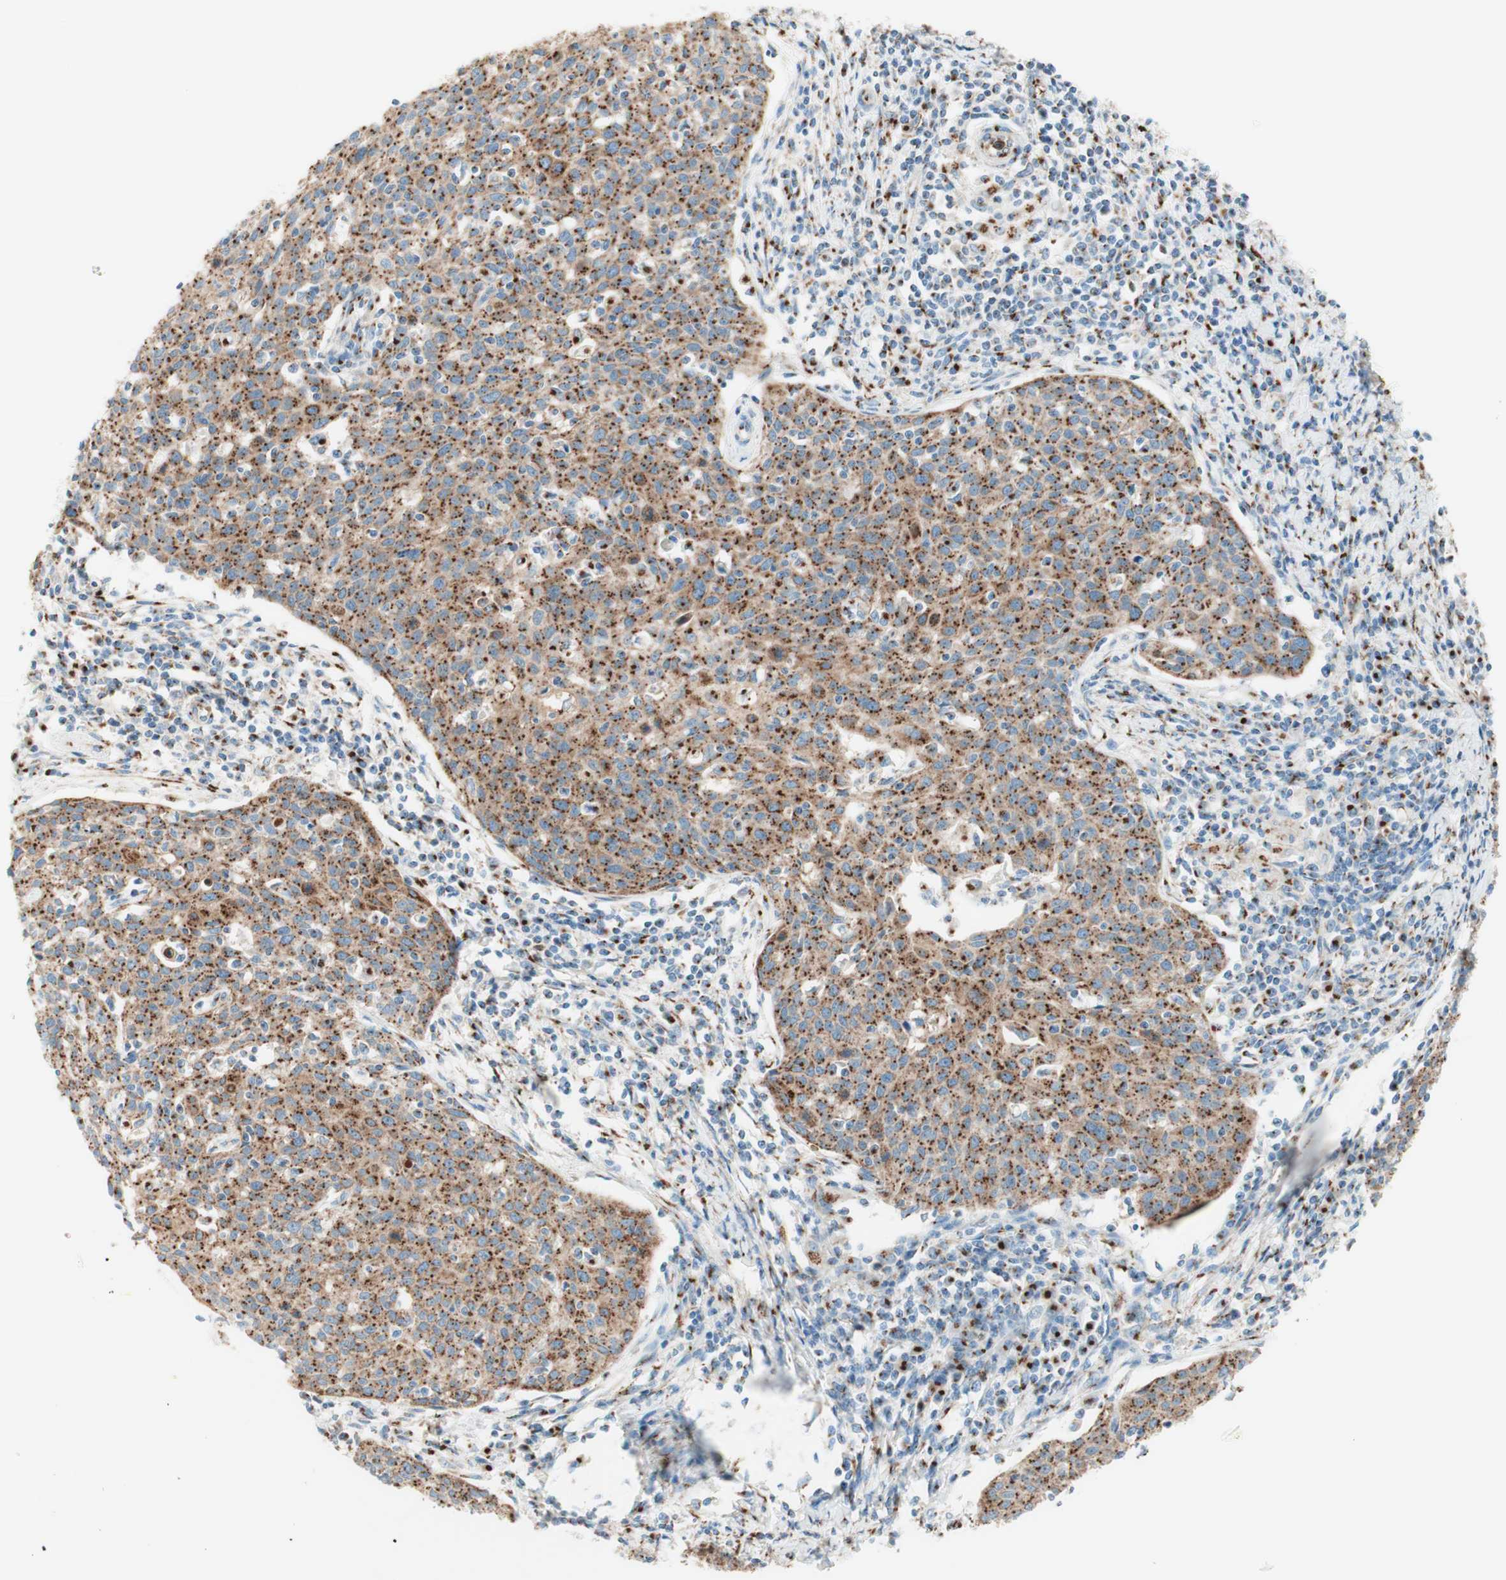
{"staining": {"intensity": "strong", "quantity": ">75%", "location": "cytoplasmic/membranous"}, "tissue": "cervical cancer", "cell_type": "Tumor cells", "image_type": "cancer", "snomed": [{"axis": "morphology", "description": "Squamous cell carcinoma, NOS"}, {"axis": "topography", "description": "Cervix"}], "caption": "There is high levels of strong cytoplasmic/membranous expression in tumor cells of cervical squamous cell carcinoma, as demonstrated by immunohistochemical staining (brown color).", "gene": "GOLGB1", "patient": {"sex": "female", "age": 38}}